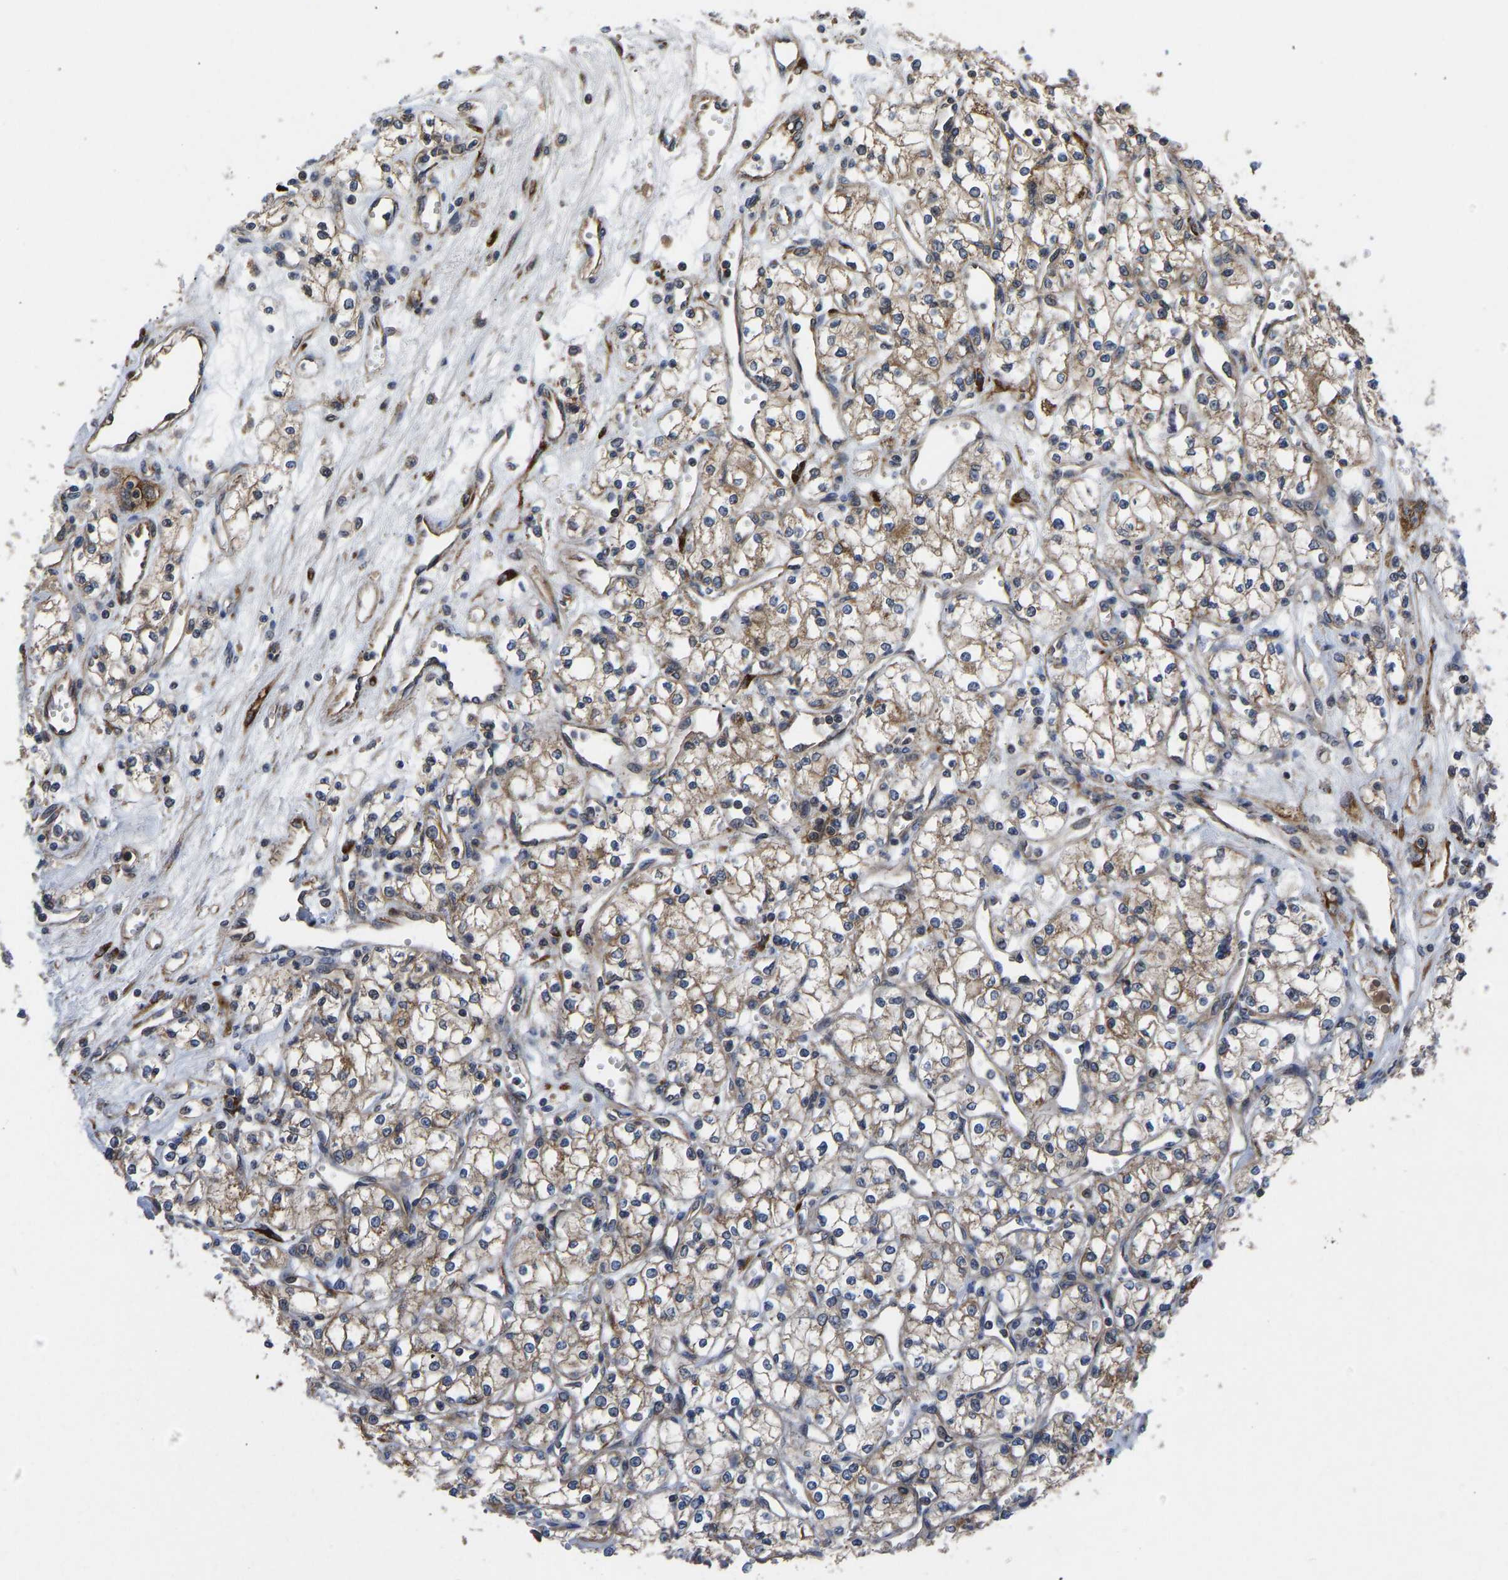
{"staining": {"intensity": "weak", "quantity": ">75%", "location": "cytoplasmic/membranous"}, "tissue": "renal cancer", "cell_type": "Tumor cells", "image_type": "cancer", "snomed": [{"axis": "morphology", "description": "Adenocarcinoma, NOS"}, {"axis": "topography", "description": "Kidney"}], "caption": "Immunohistochemical staining of renal cancer exhibits low levels of weak cytoplasmic/membranous positivity in approximately >75% of tumor cells.", "gene": "FRRS1", "patient": {"sex": "male", "age": 59}}